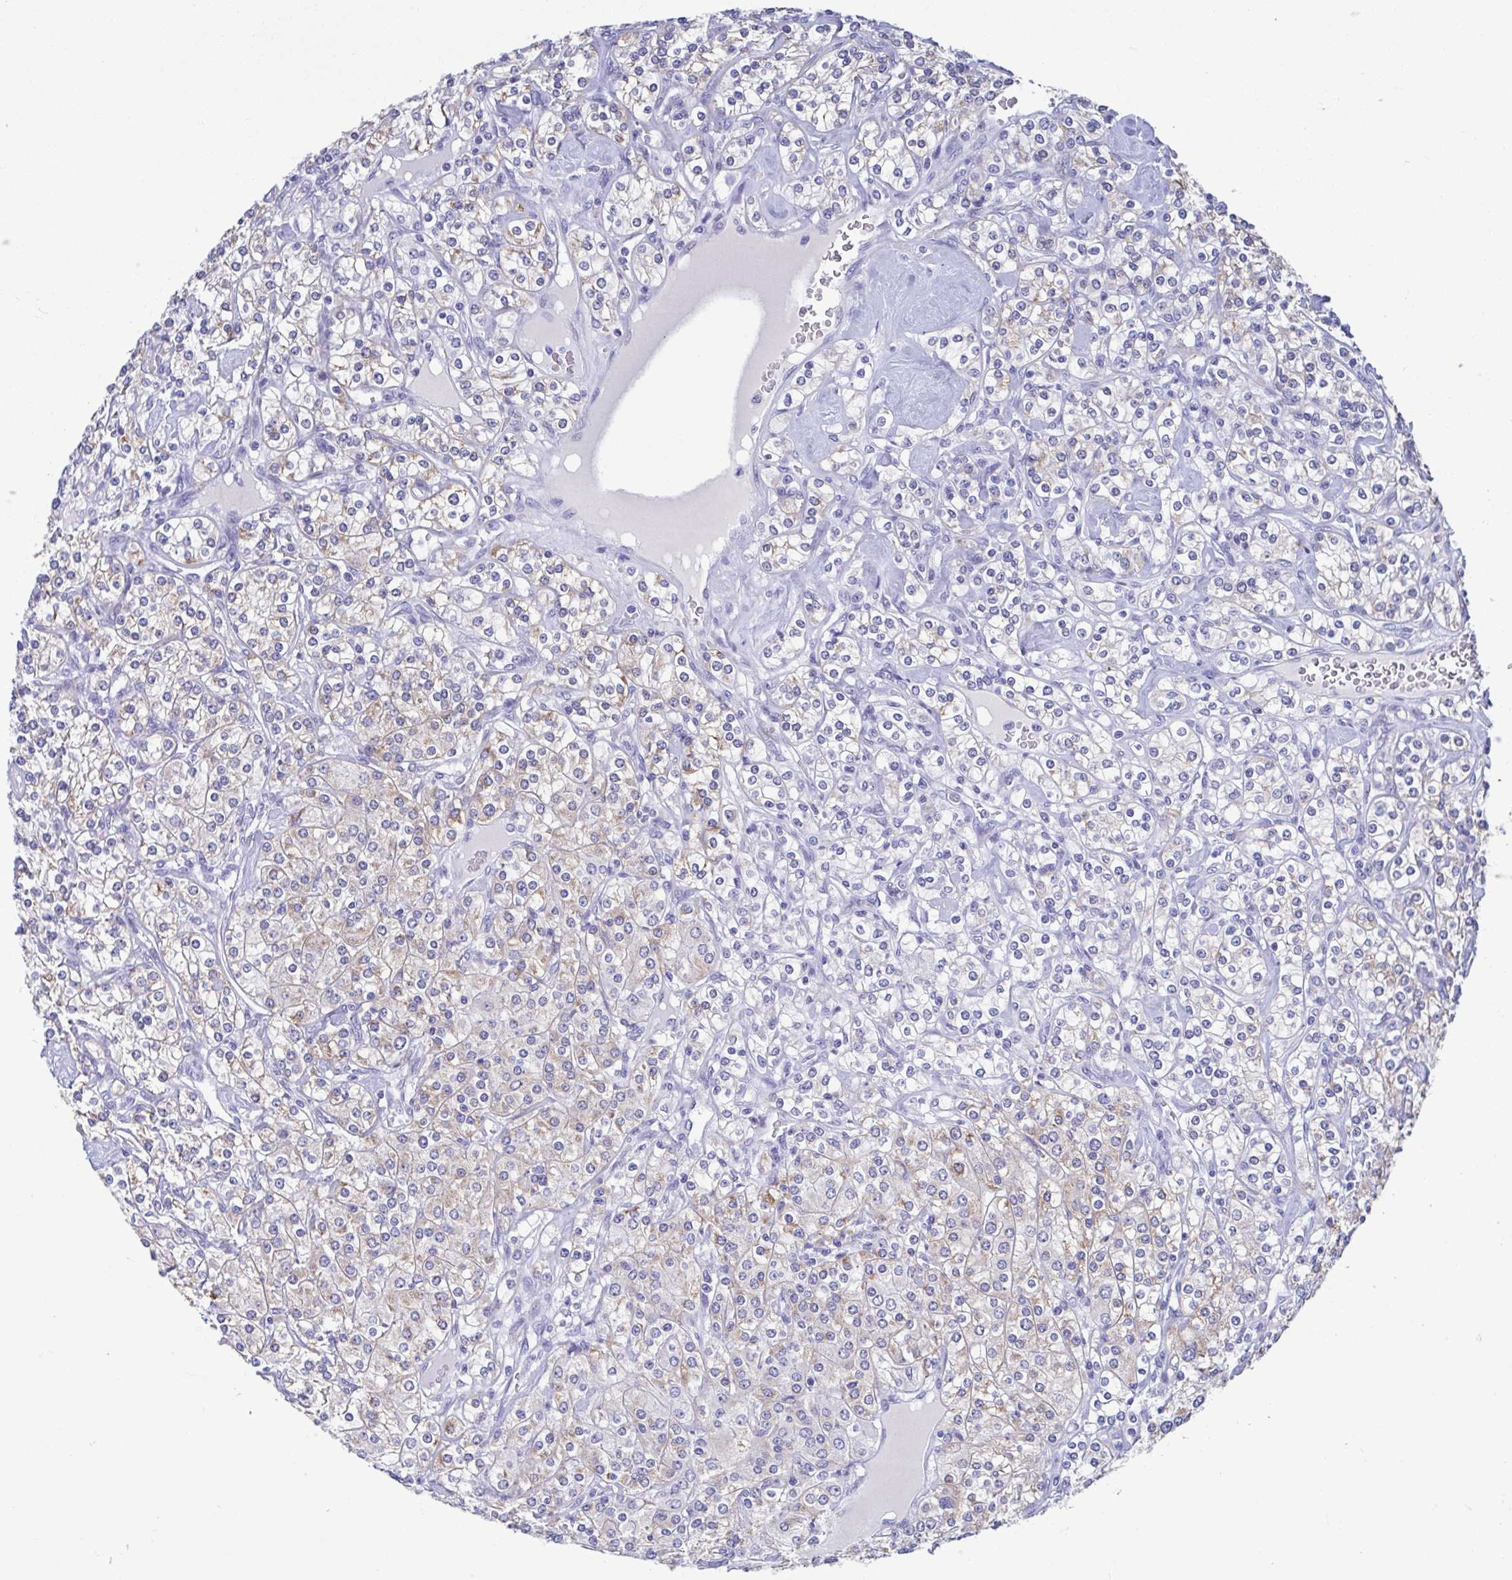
{"staining": {"intensity": "weak", "quantity": "25%-75%", "location": "cytoplasmic/membranous"}, "tissue": "renal cancer", "cell_type": "Tumor cells", "image_type": "cancer", "snomed": [{"axis": "morphology", "description": "Adenocarcinoma, NOS"}, {"axis": "topography", "description": "Kidney"}], "caption": "Renal cancer (adenocarcinoma) tissue shows weak cytoplasmic/membranous staining in approximately 25%-75% of tumor cells, visualized by immunohistochemistry.", "gene": "PERM1", "patient": {"sex": "male", "age": 77}}